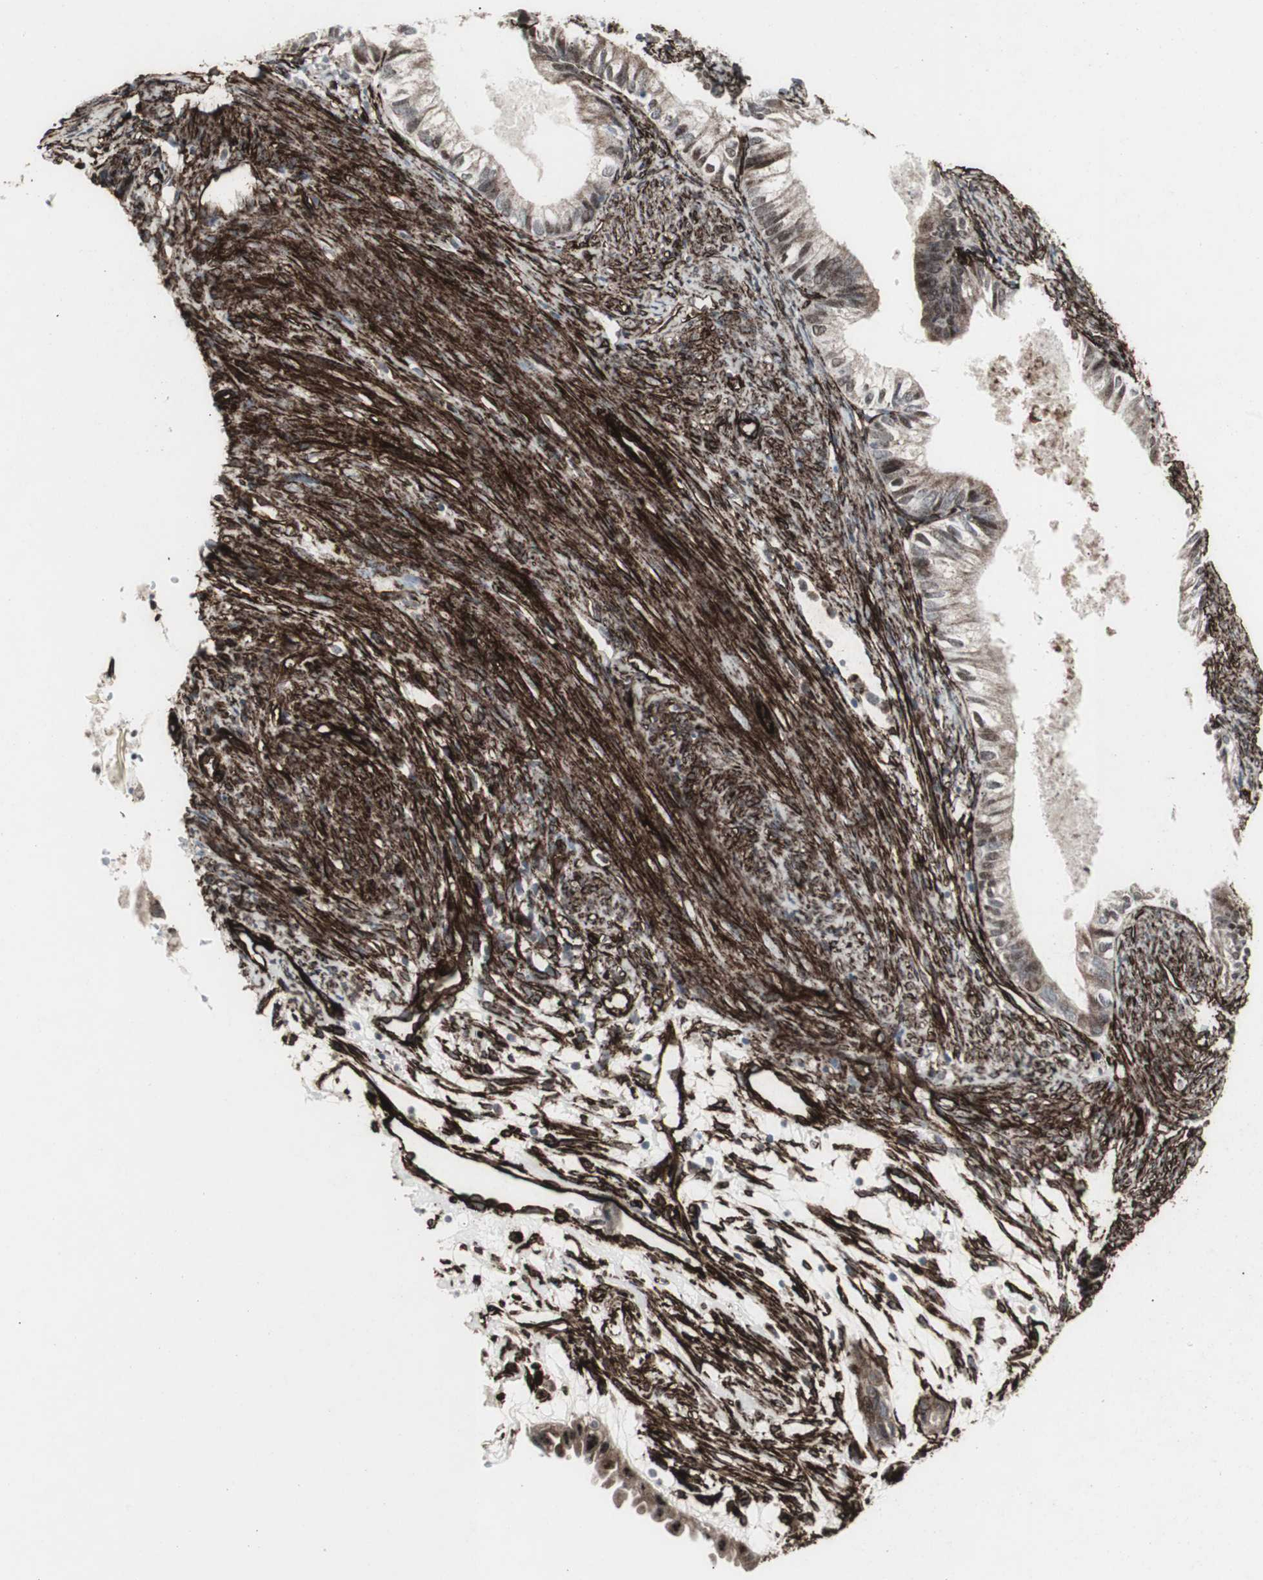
{"staining": {"intensity": "moderate", "quantity": "25%-75%", "location": "cytoplasmic/membranous,nuclear"}, "tissue": "cervical cancer", "cell_type": "Tumor cells", "image_type": "cancer", "snomed": [{"axis": "morphology", "description": "Normal tissue, NOS"}, {"axis": "morphology", "description": "Adenocarcinoma, NOS"}, {"axis": "topography", "description": "Cervix"}, {"axis": "topography", "description": "Endometrium"}], "caption": "This photomicrograph reveals immunohistochemistry staining of adenocarcinoma (cervical), with medium moderate cytoplasmic/membranous and nuclear staining in about 25%-75% of tumor cells.", "gene": "PDGFA", "patient": {"sex": "female", "age": 86}}